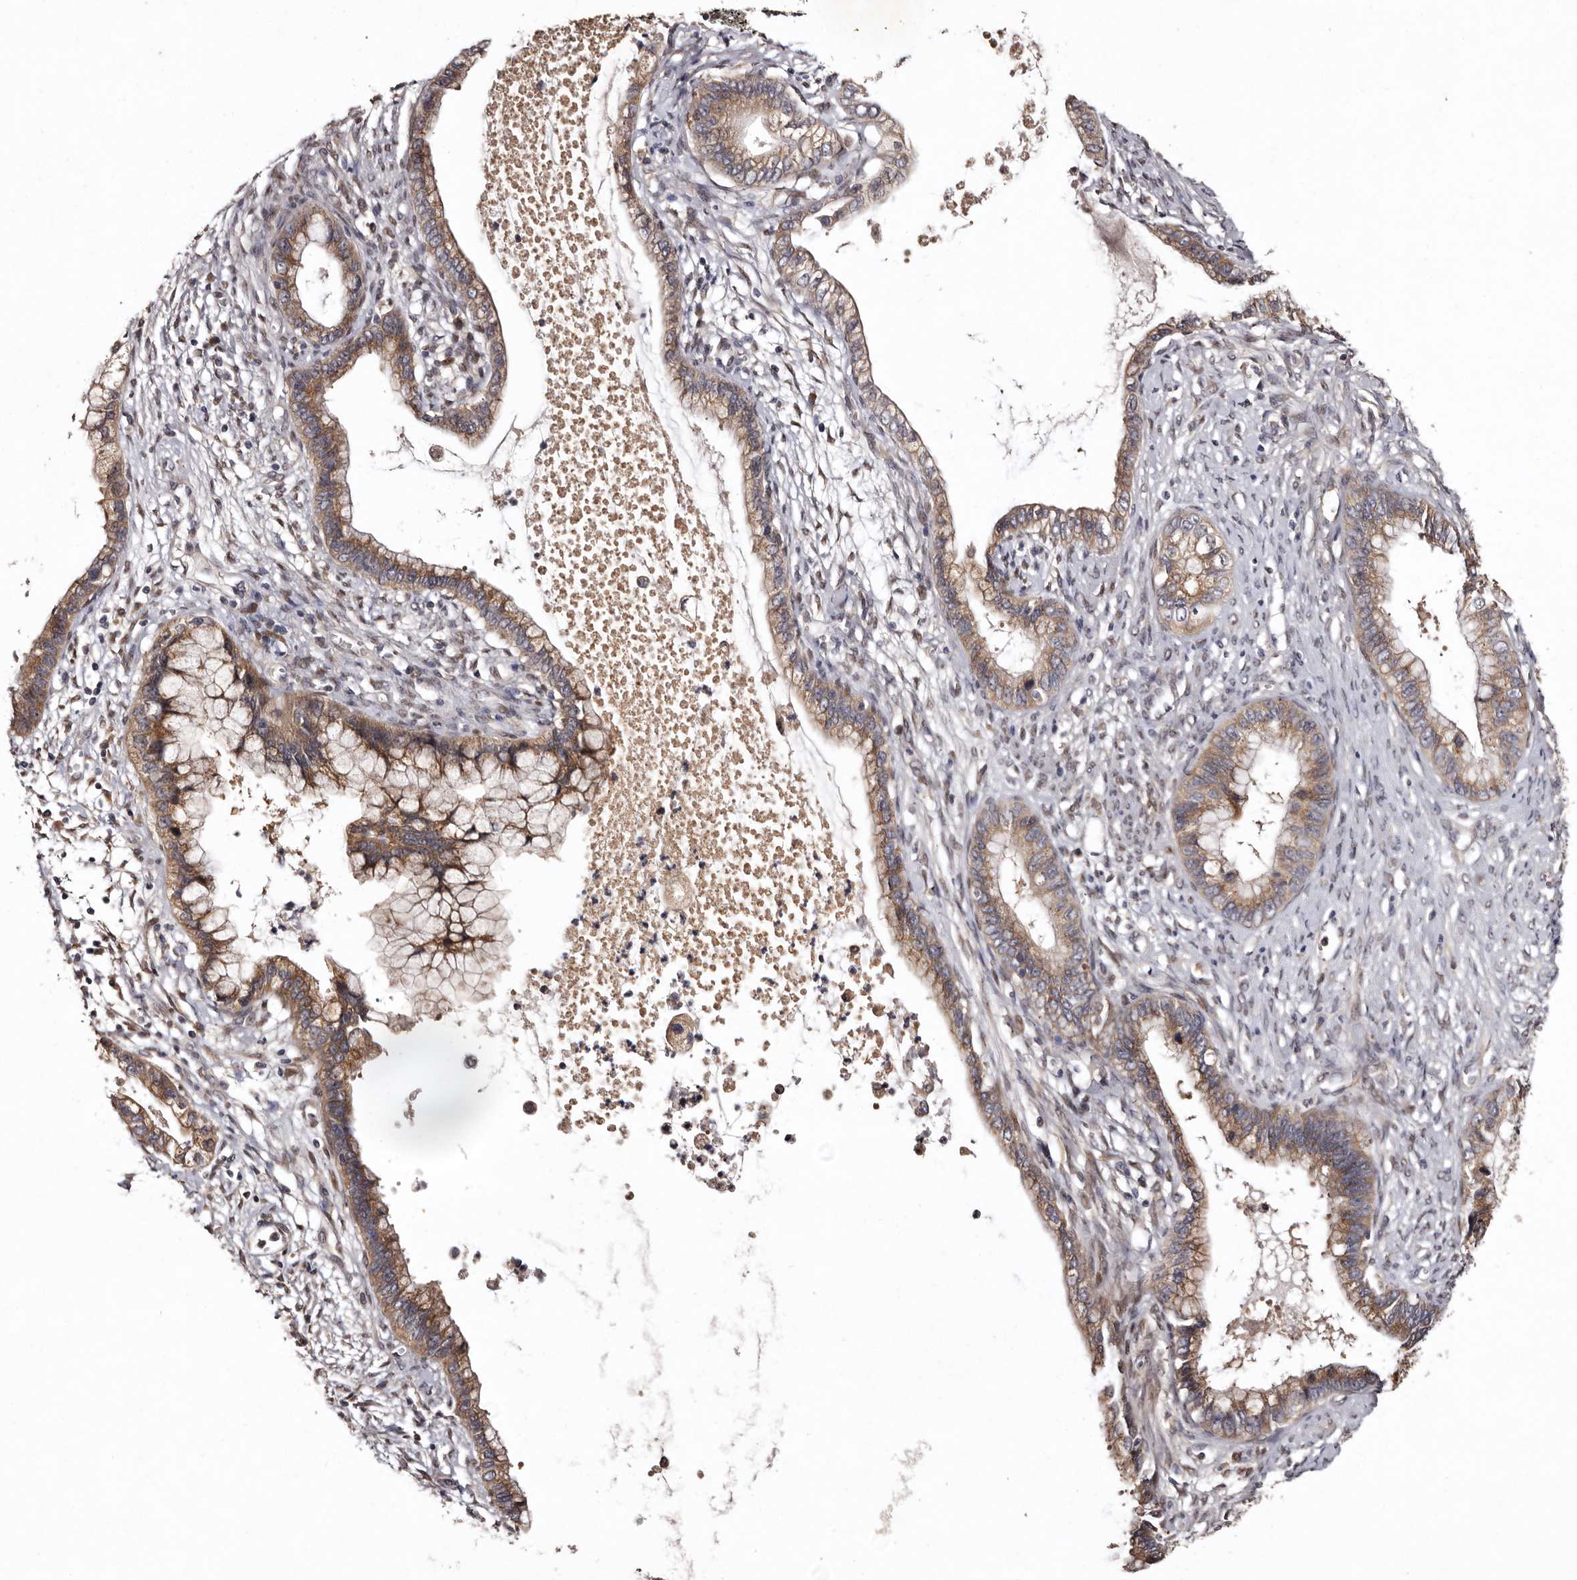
{"staining": {"intensity": "moderate", "quantity": ">75%", "location": "cytoplasmic/membranous"}, "tissue": "cervical cancer", "cell_type": "Tumor cells", "image_type": "cancer", "snomed": [{"axis": "morphology", "description": "Adenocarcinoma, NOS"}, {"axis": "topography", "description": "Cervix"}], "caption": "Tumor cells show moderate cytoplasmic/membranous positivity in about >75% of cells in adenocarcinoma (cervical). (Brightfield microscopy of DAB IHC at high magnification).", "gene": "FAM91A1", "patient": {"sex": "female", "age": 44}}